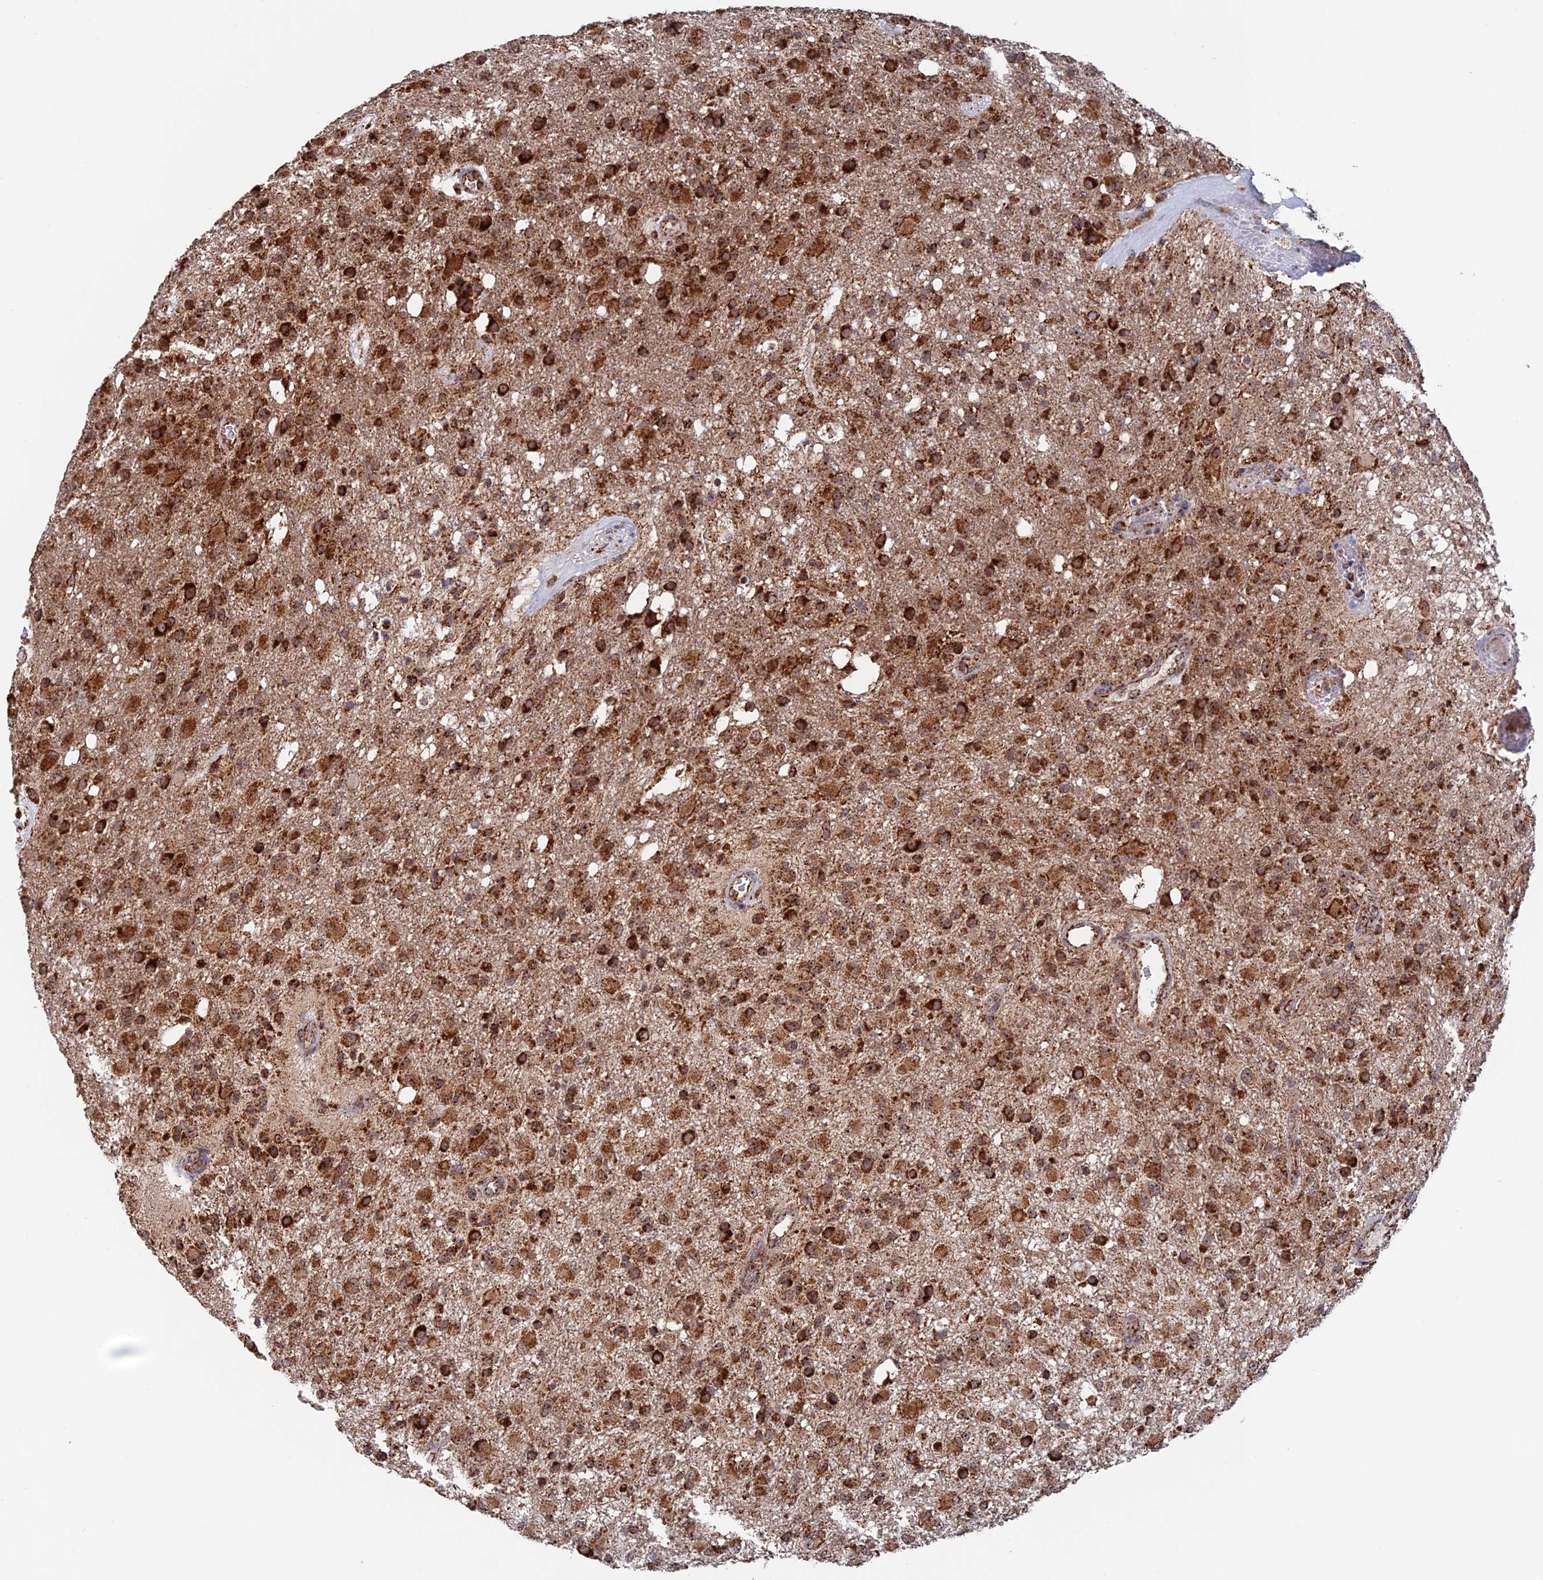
{"staining": {"intensity": "strong", "quantity": ">75%", "location": "cytoplasmic/membranous"}, "tissue": "glioma", "cell_type": "Tumor cells", "image_type": "cancer", "snomed": [{"axis": "morphology", "description": "Glioma, malignant, High grade"}, {"axis": "topography", "description": "Brain"}], "caption": "The photomicrograph shows a brown stain indicating the presence of a protein in the cytoplasmic/membranous of tumor cells in malignant high-grade glioma. (DAB (3,3'-diaminobenzidine) = brown stain, brightfield microscopy at high magnification).", "gene": "DTYMK", "patient": {"sex": "female", "age": 74}}